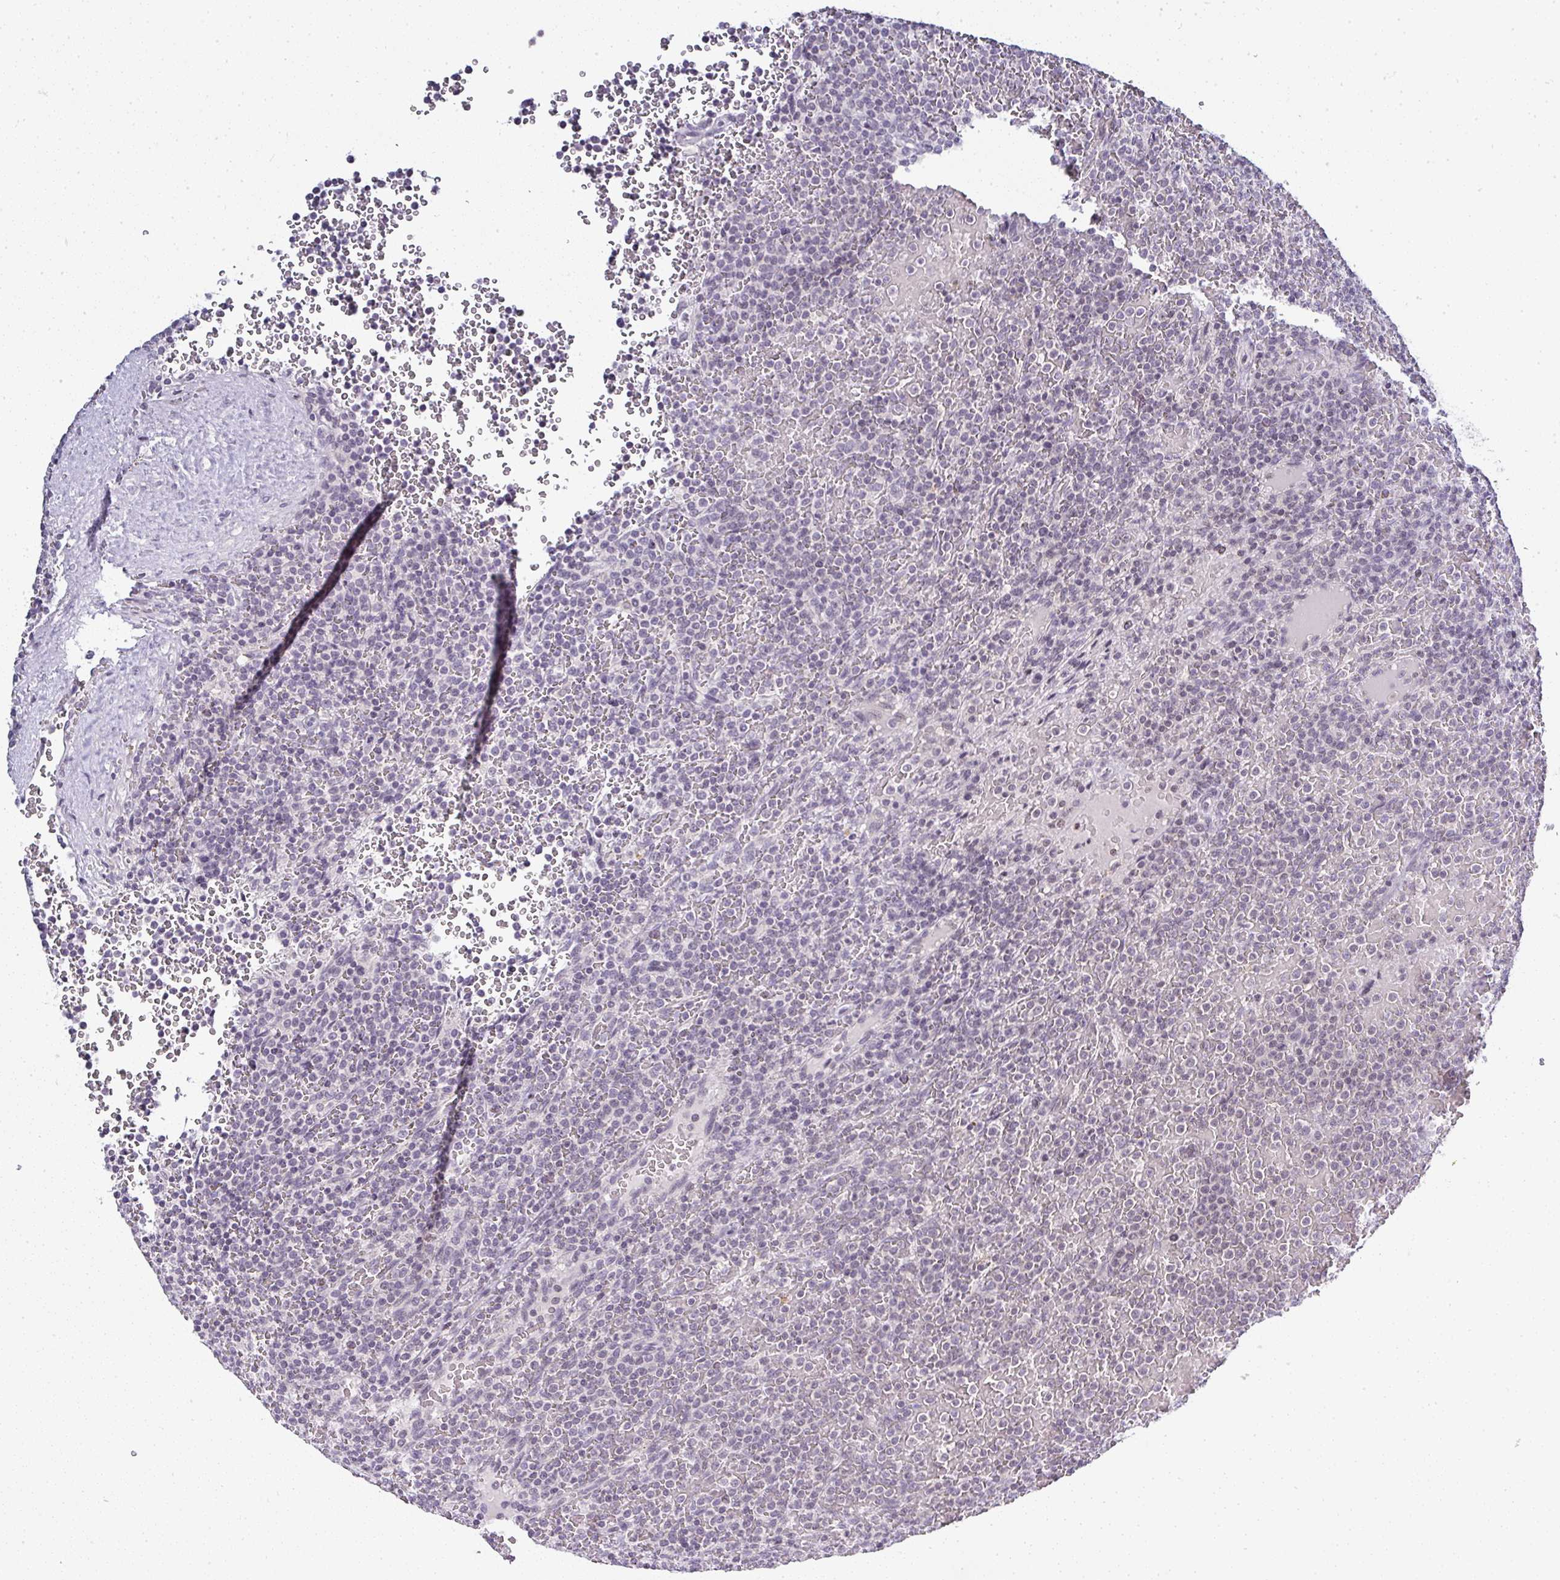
{"staining": {"intensity": "negative", "quantity": "none", "location": "none"}, "tissue": "lymphoma", "cell_type": "Tumor cells", "image_type": "cancer", "snomed": [{"axis": "morphology", "description": "Malignant lymphoma, non-Hodgkin's type, Low grade"}, {"axis": "topography", "description": "Spleen"}], "caption": "IHC micrograph of neoplastic tissue: lymphoma stained with DAB (3,3'-diaminobenzidine) demonstrates no significant protein staining in tumor cells.", "gene": "SERPINB3", "patient": {"sex": "male", "age": 60}}